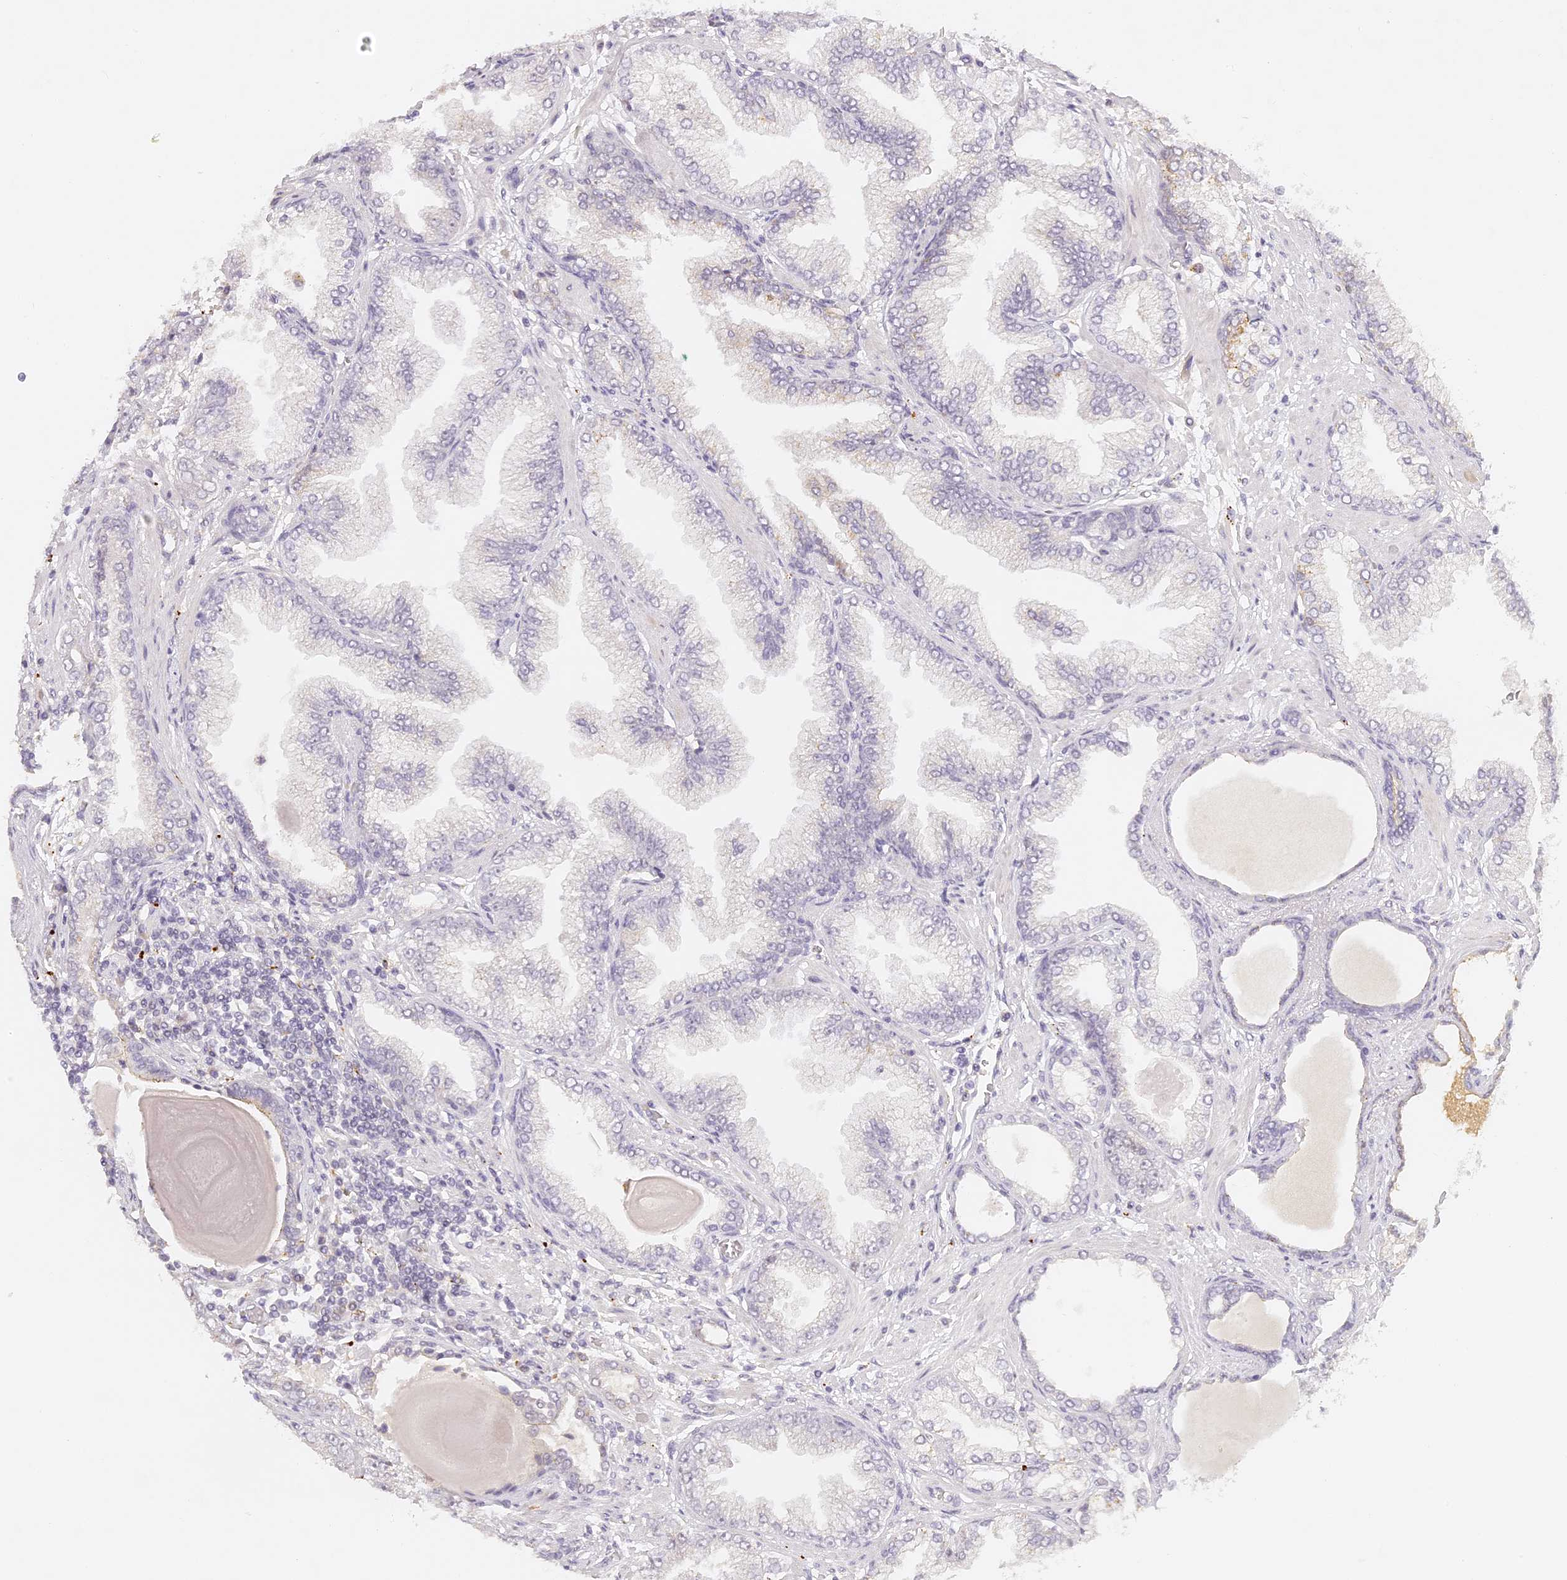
{"staining": {"intensity": "negative", "quantity": "none", "location": "none"}, "tissue": "prostate cancer", "cell_type": "Tumor cells", "image_type": "cancer", "snomed": [{"axis": "morphology", "description": "Adenocarcinoma, High grade"}, {"axis": "topography", "description": "Prostate"}], "caption": "Tumor cells show no significant positivity in prostate cancer (adenocarcinoma (high-grade)). Nuclei are stained in blue.", "gene": "ELL3", "patient": {"sex": "male", "age": 71}}